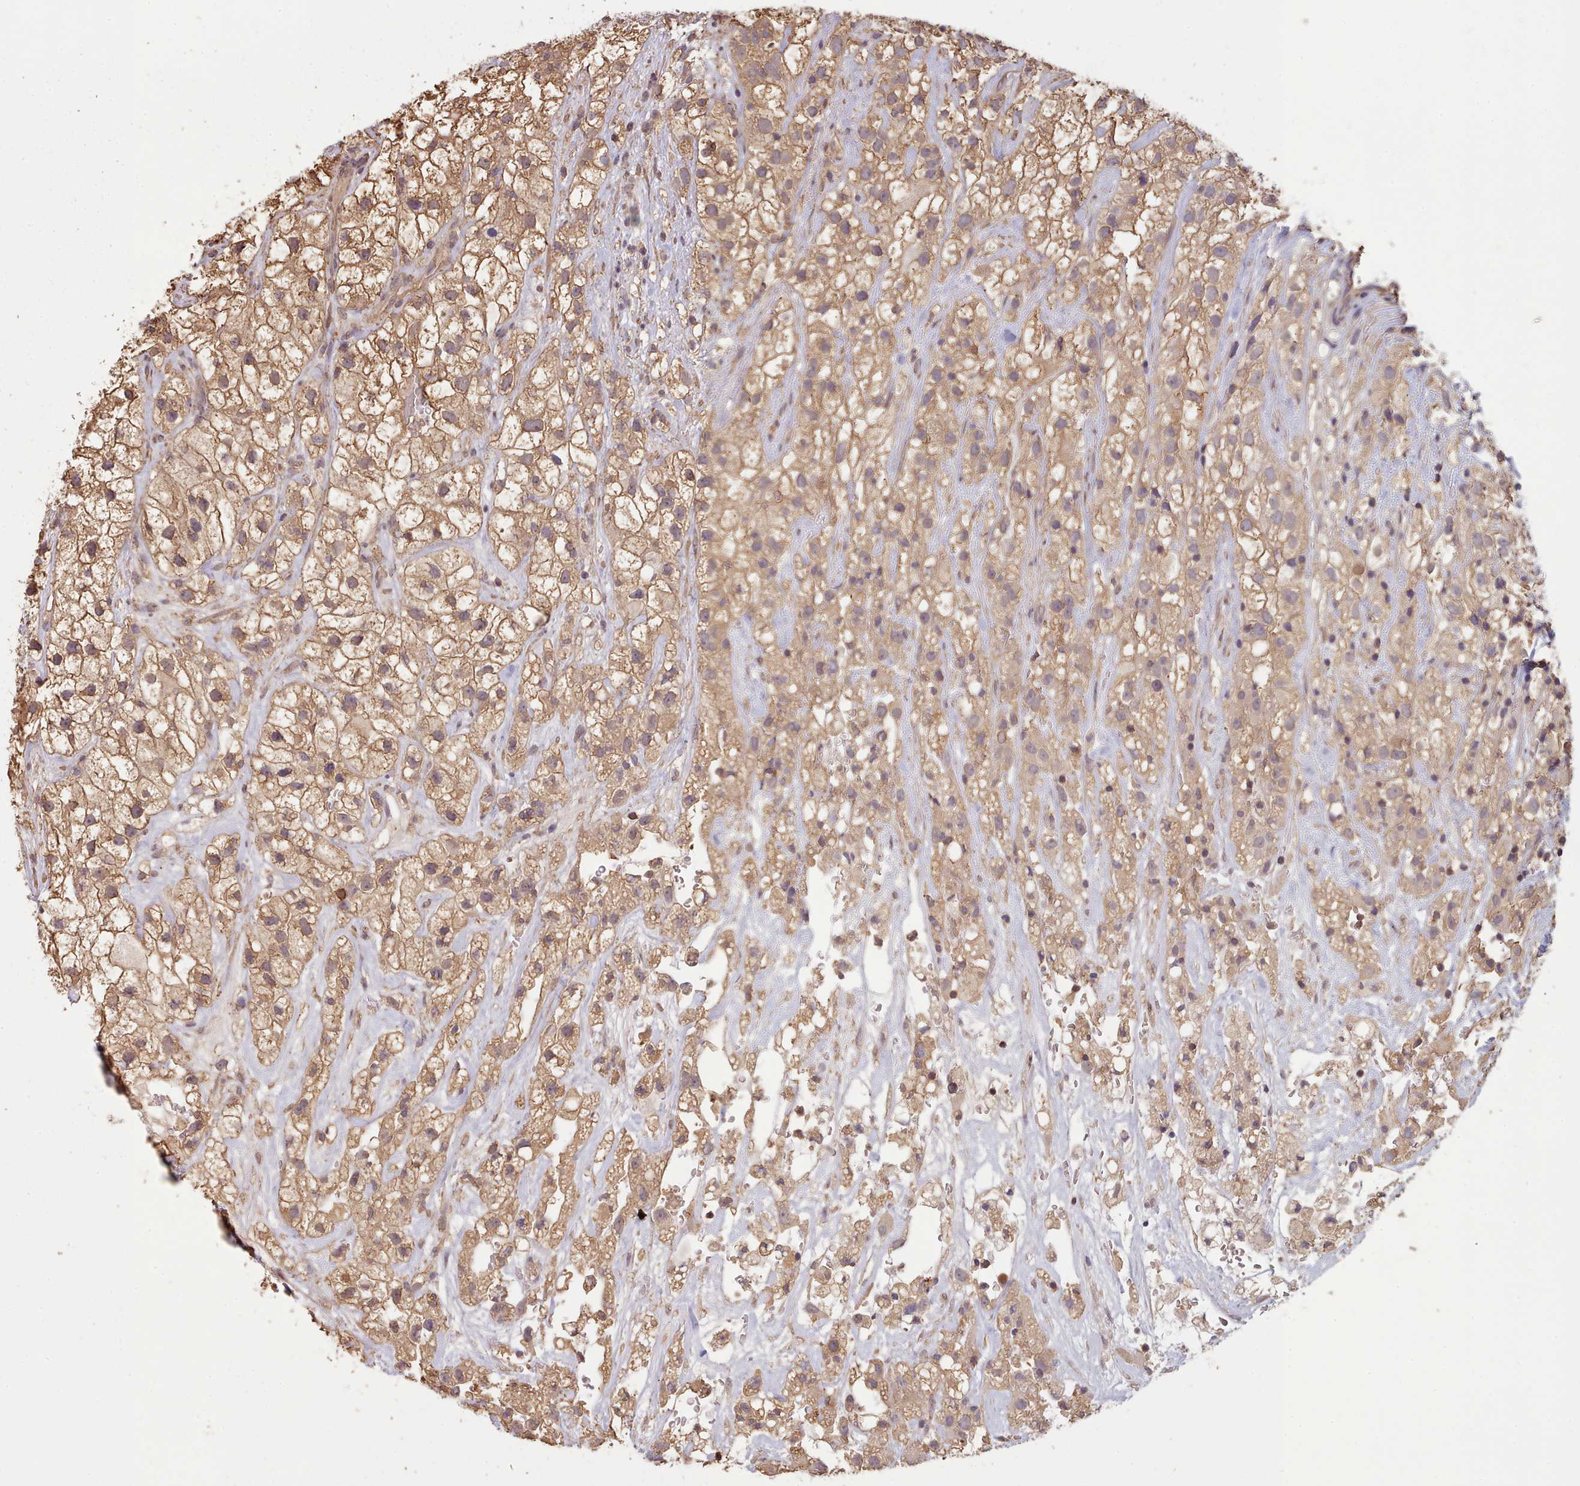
{"staining": {"intensity": "moderate", "quantity": ">75%", "location": "cytoplasmic/membranous"}, "tissue": "renal cancer", "cell_type": "Tumor cells", "image_type": "cancer", "snomed": [{"axis": "morphology", "description": "Adenocarcinoma, NOS"}, {"axis": "topography", "description": "Kidney"}], "caption": "Adenocarcinoma (renal) stained for a protein reveals moderate cytoplasmic/membranous positivity in tumor cells.", "gene": "METRN", "patient": {"sex": "male", "age": 59}}